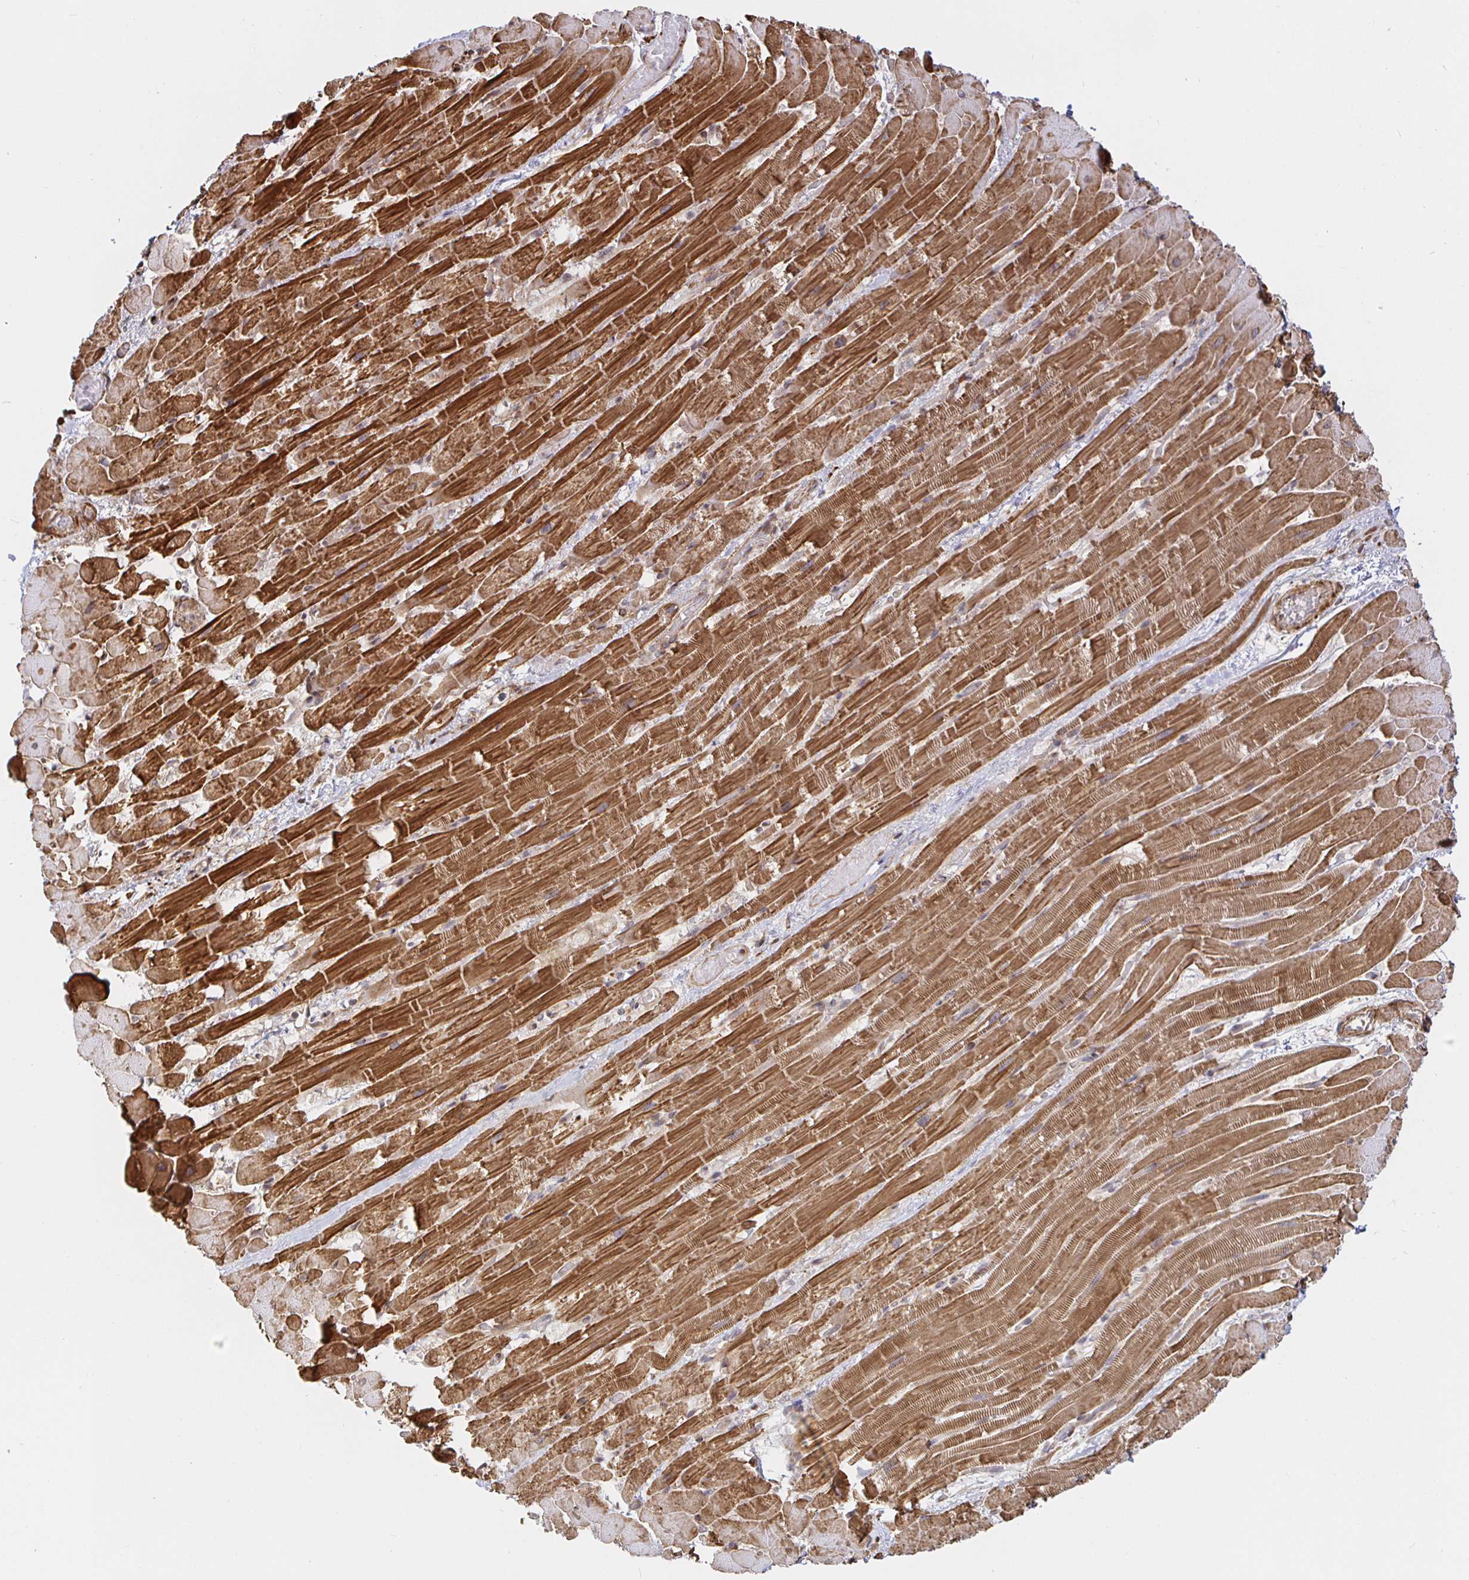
{"staining": {"intensity": "strong", "quantity": ">75%", "location": "cytoplasmic/membranous"}, "tissue": "heart muscle", "cell_type": "Cardiomyocytes", "image_type": "normal", "snomed": [{"axis": "morphology", "description": "Normal tissue, NOS"}, {"axis": "topography", "description": "Heart"}], "caption": "Heart muscle stained with a brown dye displays strong cytoplasmic/membranous positive positivity in about >75% of cardiomyocytes.", "gene": "STRAP", "patient": {"sex": "male", "age": 37}}